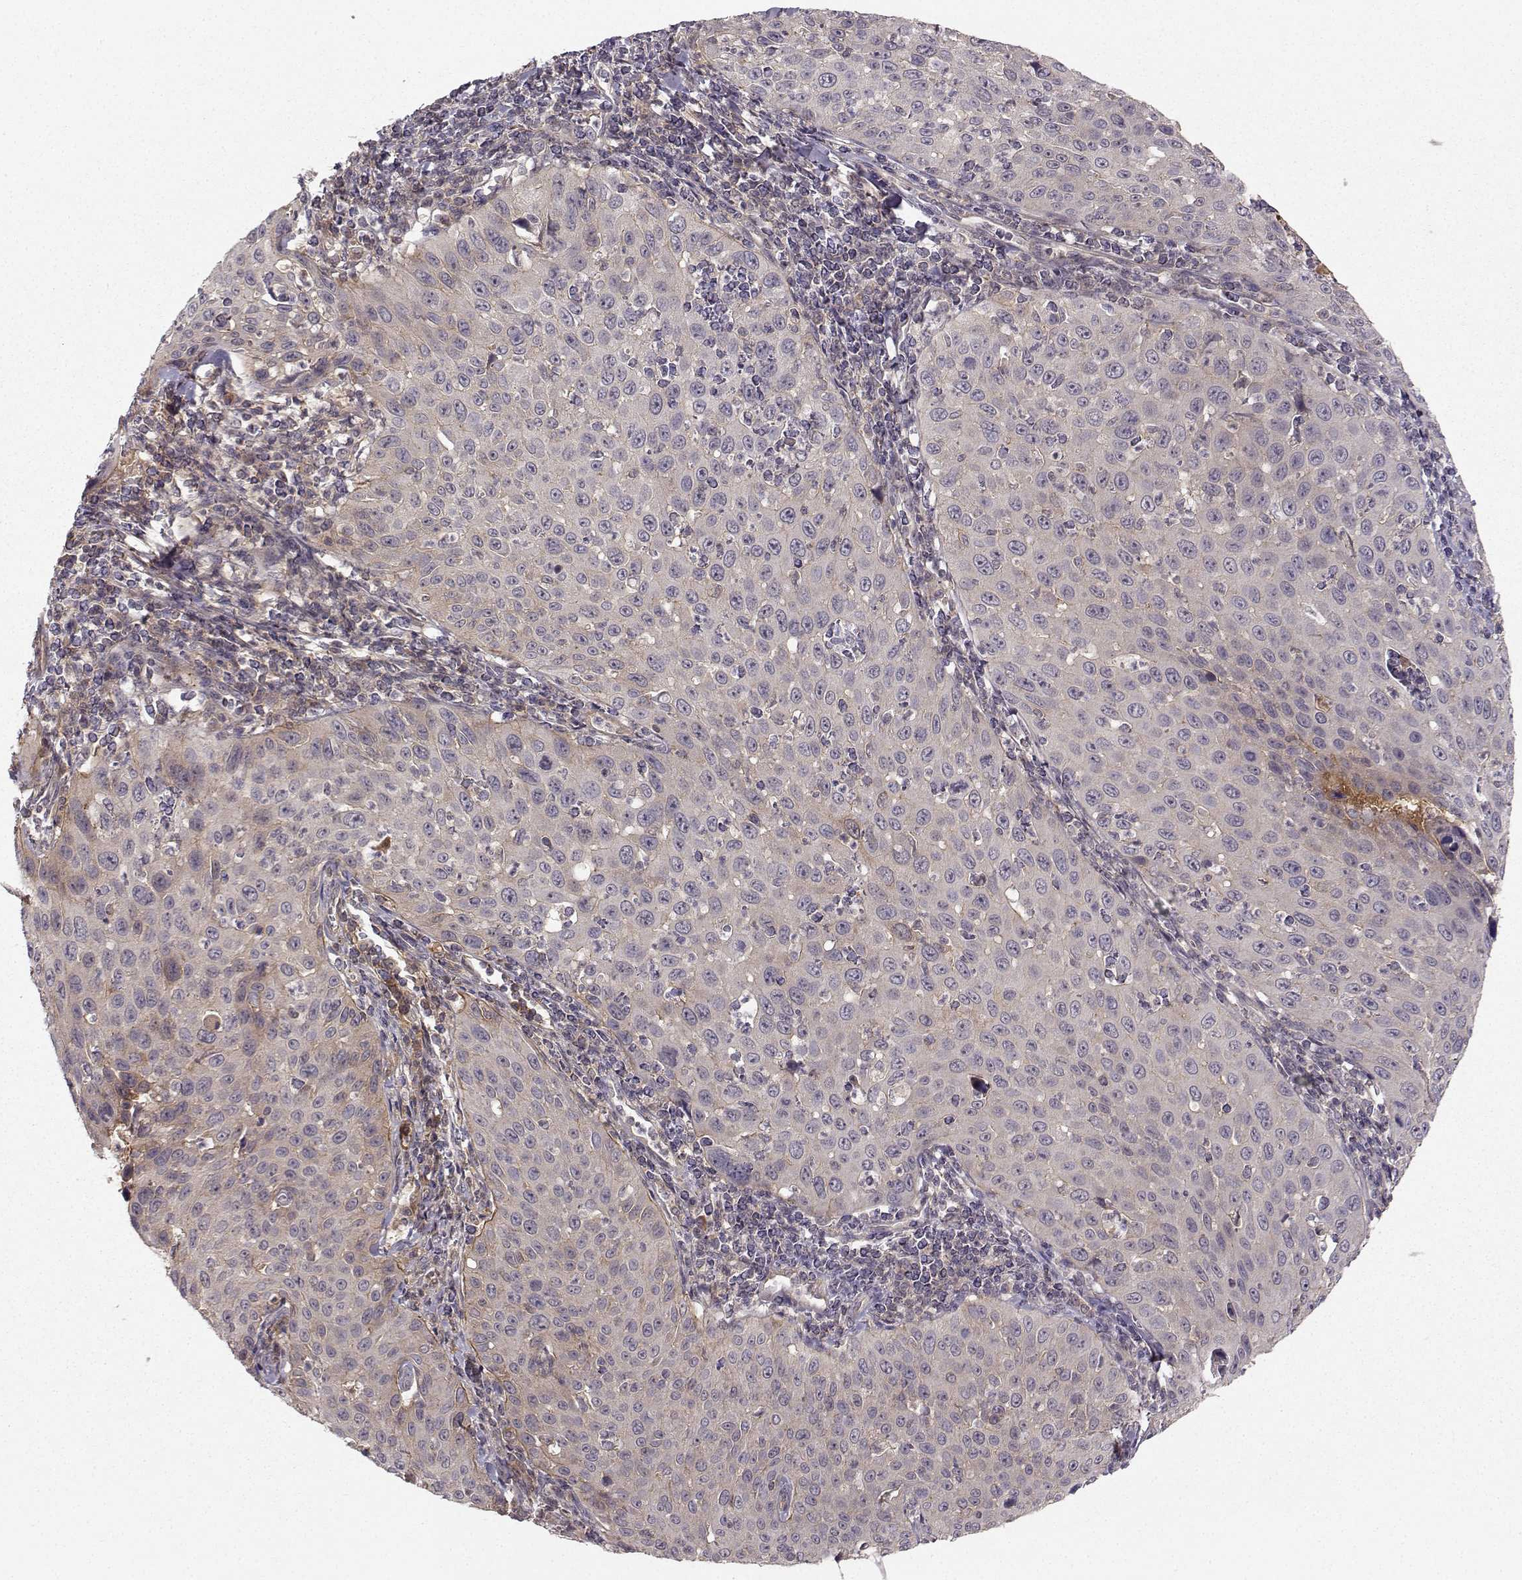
{"staining": {"intensity": "weak", "quantity": "<25%", "location": "cytoplasmic/membranous"}, "tissue": "cervical cancer", "cell_type": "Tumor cells", "image_type": "cancer", "snomed": [{"axis": "morphology", "description": "Squamous cell carcinoma, NOS"}, {"axis": "topography", "description": "Cervix"}], "caption": "High magnification brightfield microscopy of cervical cancer (squamous cell carcinoma) stained with DAB (3,3'-diaminobenzidine) (brown) and counterstained with hematoxylin (blue): tumor cells show no significant positivity. Brightfield microscopy of immunohistochemistry (IHC) stained with DAB (brown) and hematoxylin (blue), captured at high magnification.", "gene": "WNT6", "patient": {"sex": "female", "age": 26}}